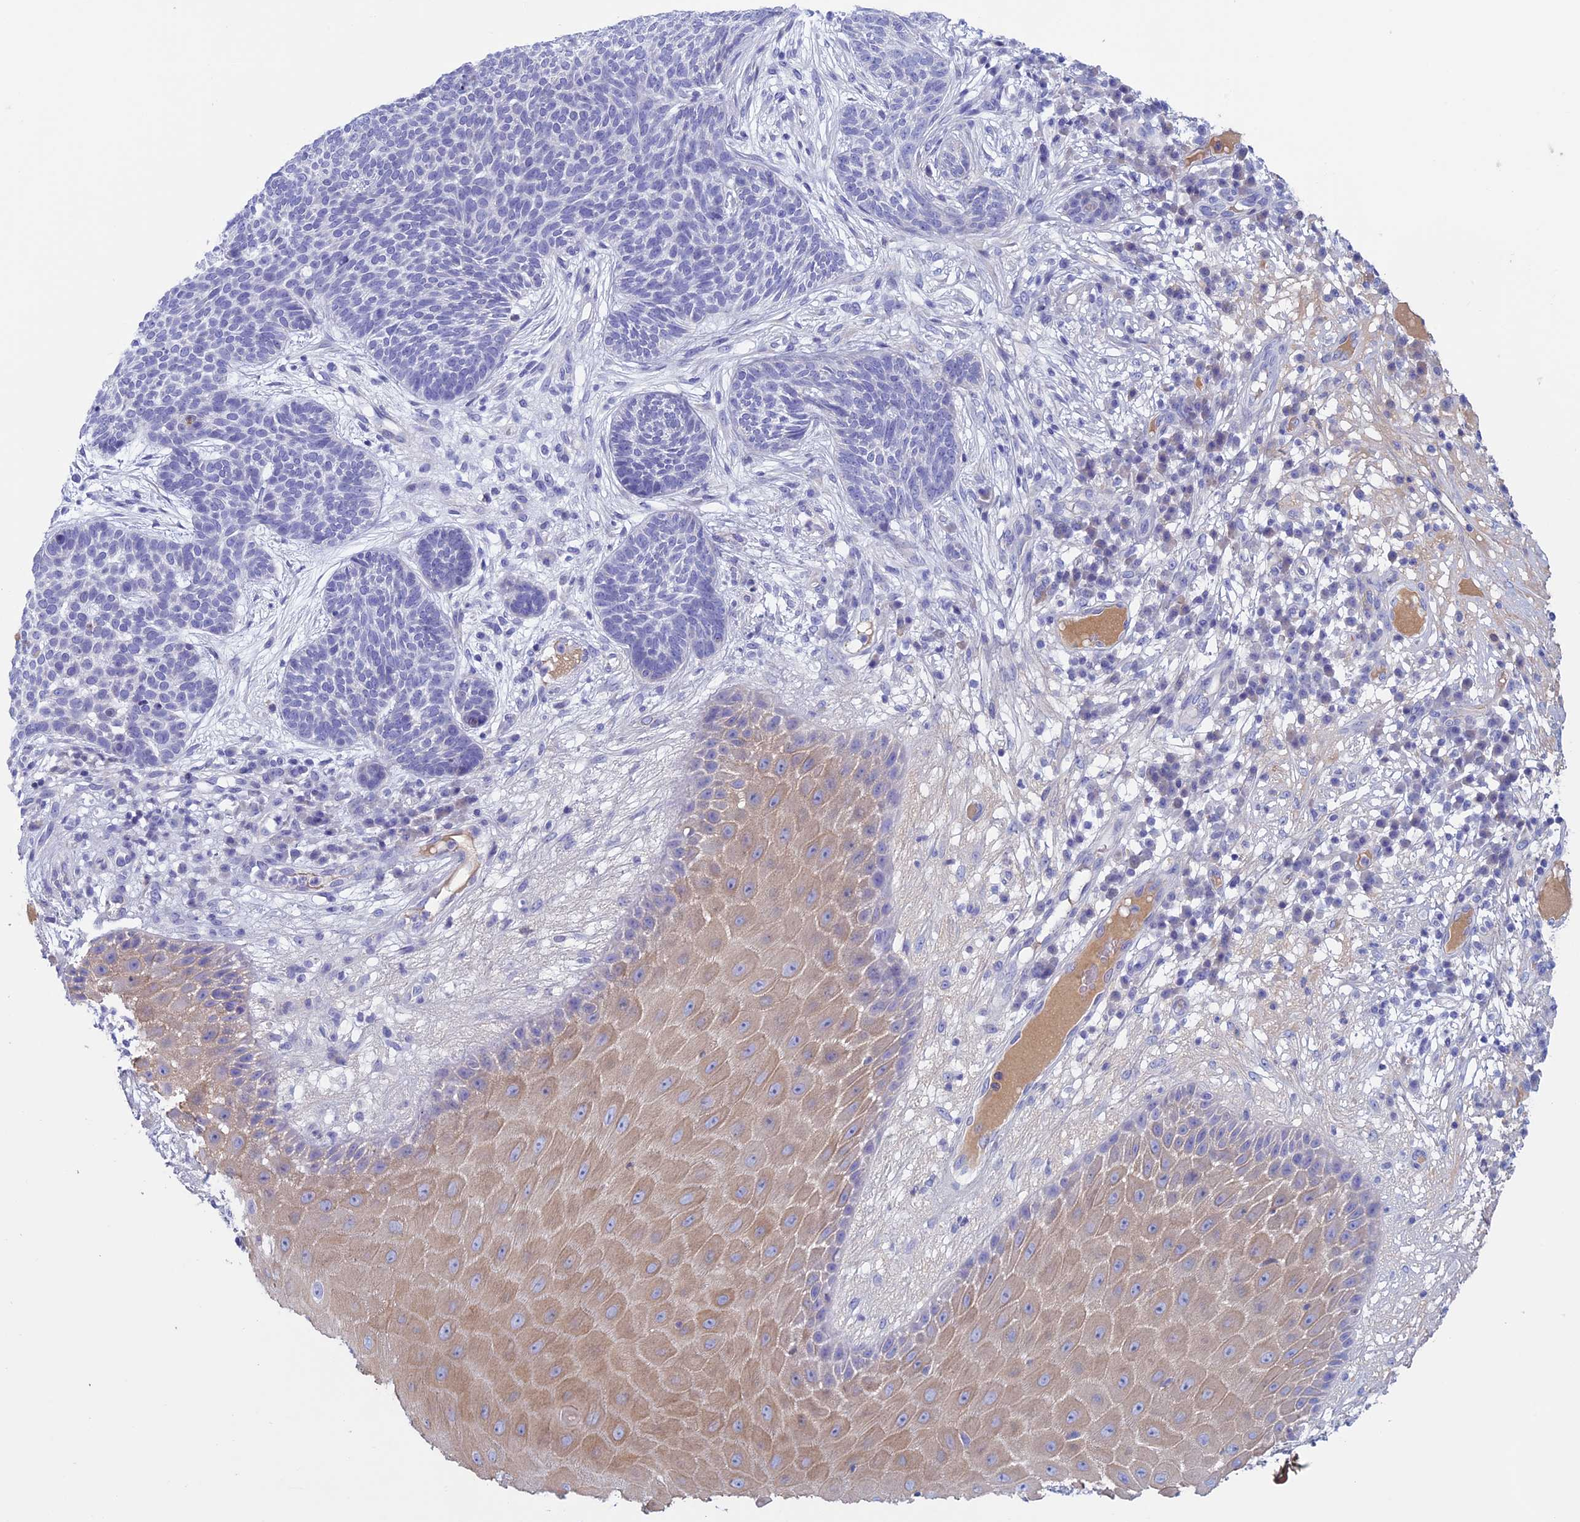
{"staining": {"intensity": "negative", "quantity": "none", "location": "none"}, "tissue": "skin cancer", "cell_type": "Tumor cells", "image_type": "cancer", "snomed": [{"axis": "morphology", "description": "Normal tissue, NOS"}, {"axis": "morphology", "description": "Basal cell carcinoma"}, {"axis": "topography", "description": "Skin"}], "caption": "Immunohistochemical staining of basal cell carcinoma (skin) demonstrates no significant expression in tumor cells.", "gene": "ANGPTL2", "patient": {"sex": "male", "age": 64}}